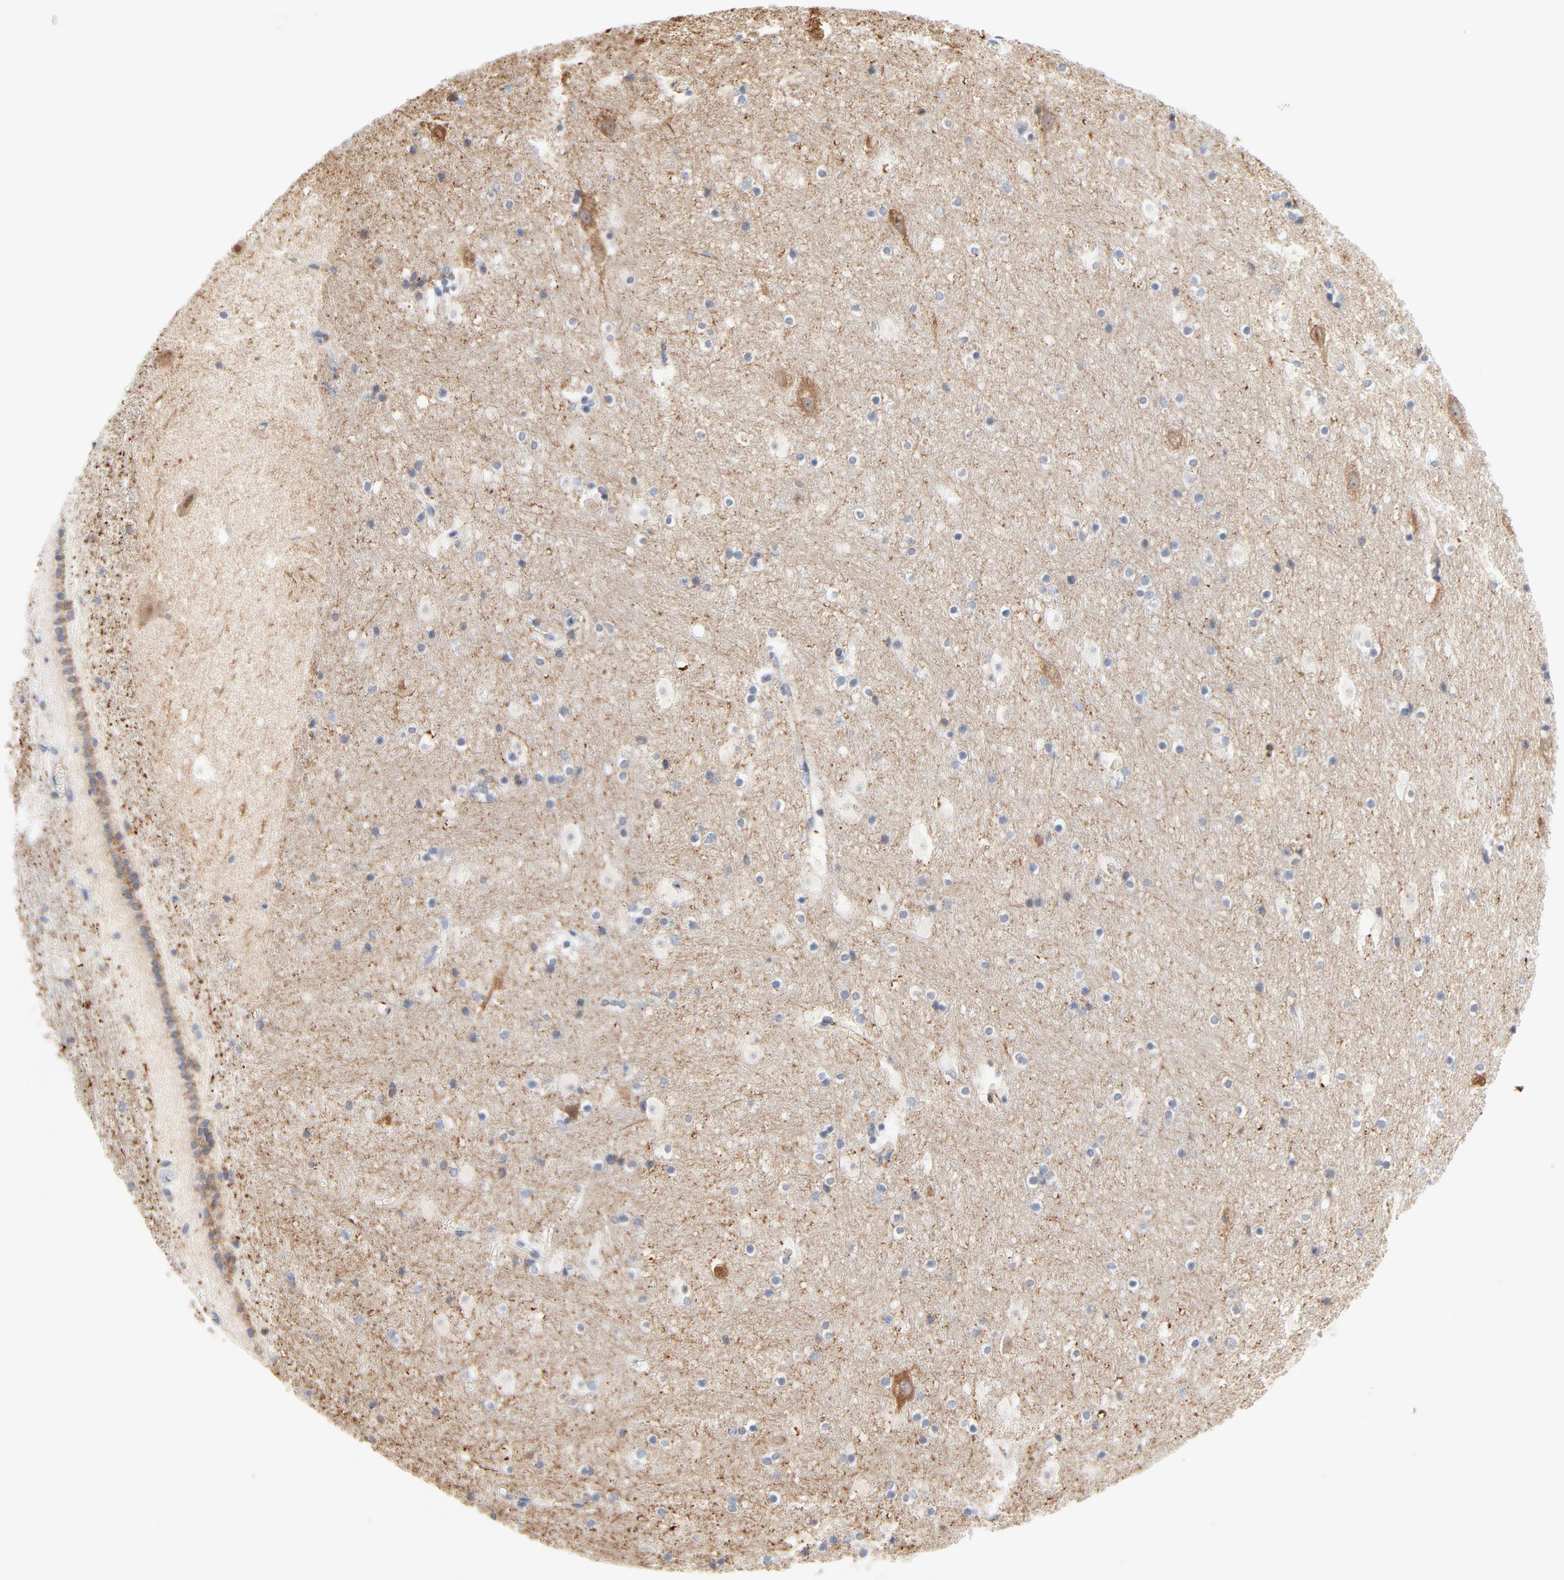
{"staining": {"intensity": "negative", "quantity": "none", "location": "none"}, "tissue": "hippocampus", "cell_type": "Glial cells", "image_type": "normal", "snomed": [{"axis": "morphology", "description": "Normal tissue, NOS"}, {"axis": "topography", "description": "Hippocampus"}], "caption": "Glial cells are negative for protein expression in unremarkable human hippocampus. (Brightfield microscopy of DAB (3,3'-diaminobenzidine) immunohistochemistry at high magnification).", "gene": "IFT43", "patient": {"sex": "male", "age": 45}}